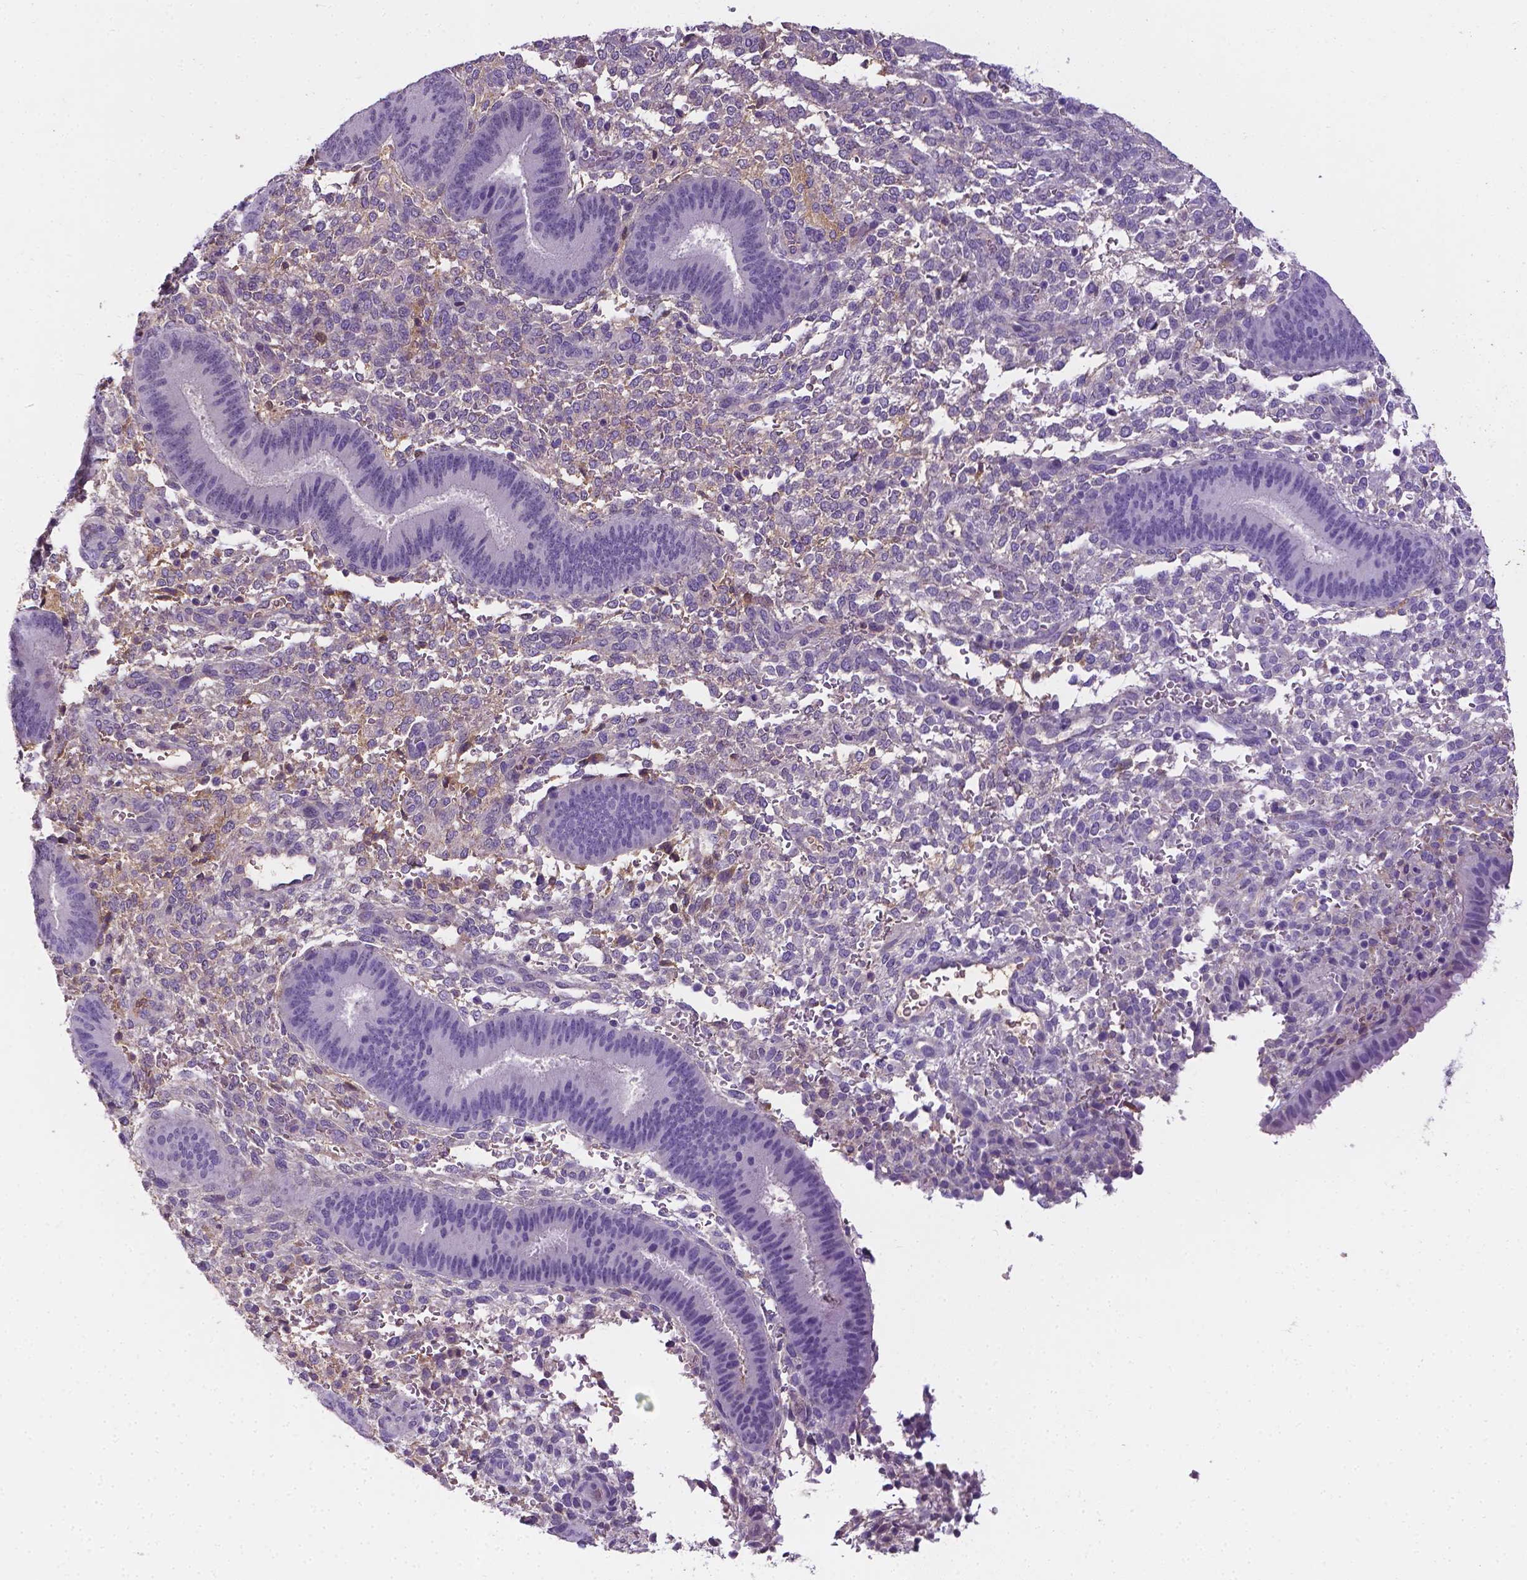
{"staining": {"intensity": "negative", "quantity": "none", "location": "none"}, "tissue": "endometrium", "cell_type": "Cells in endometrial stroma", "image_type": "normal", "snomed": [{"axis": "morphology", "description": "Normal tissue, NOS"}, {"axis": "topography", "description": "Endometrium"}], "caption": "Immunohistochemical staining of unremarkable endometrium displays no significant staining in cells in endometrial stroma. (DAB immunohistochemistry with hematoxylin counter stain).", "gene": "APOE", "patient": {"sex": "female", "age": 39}}